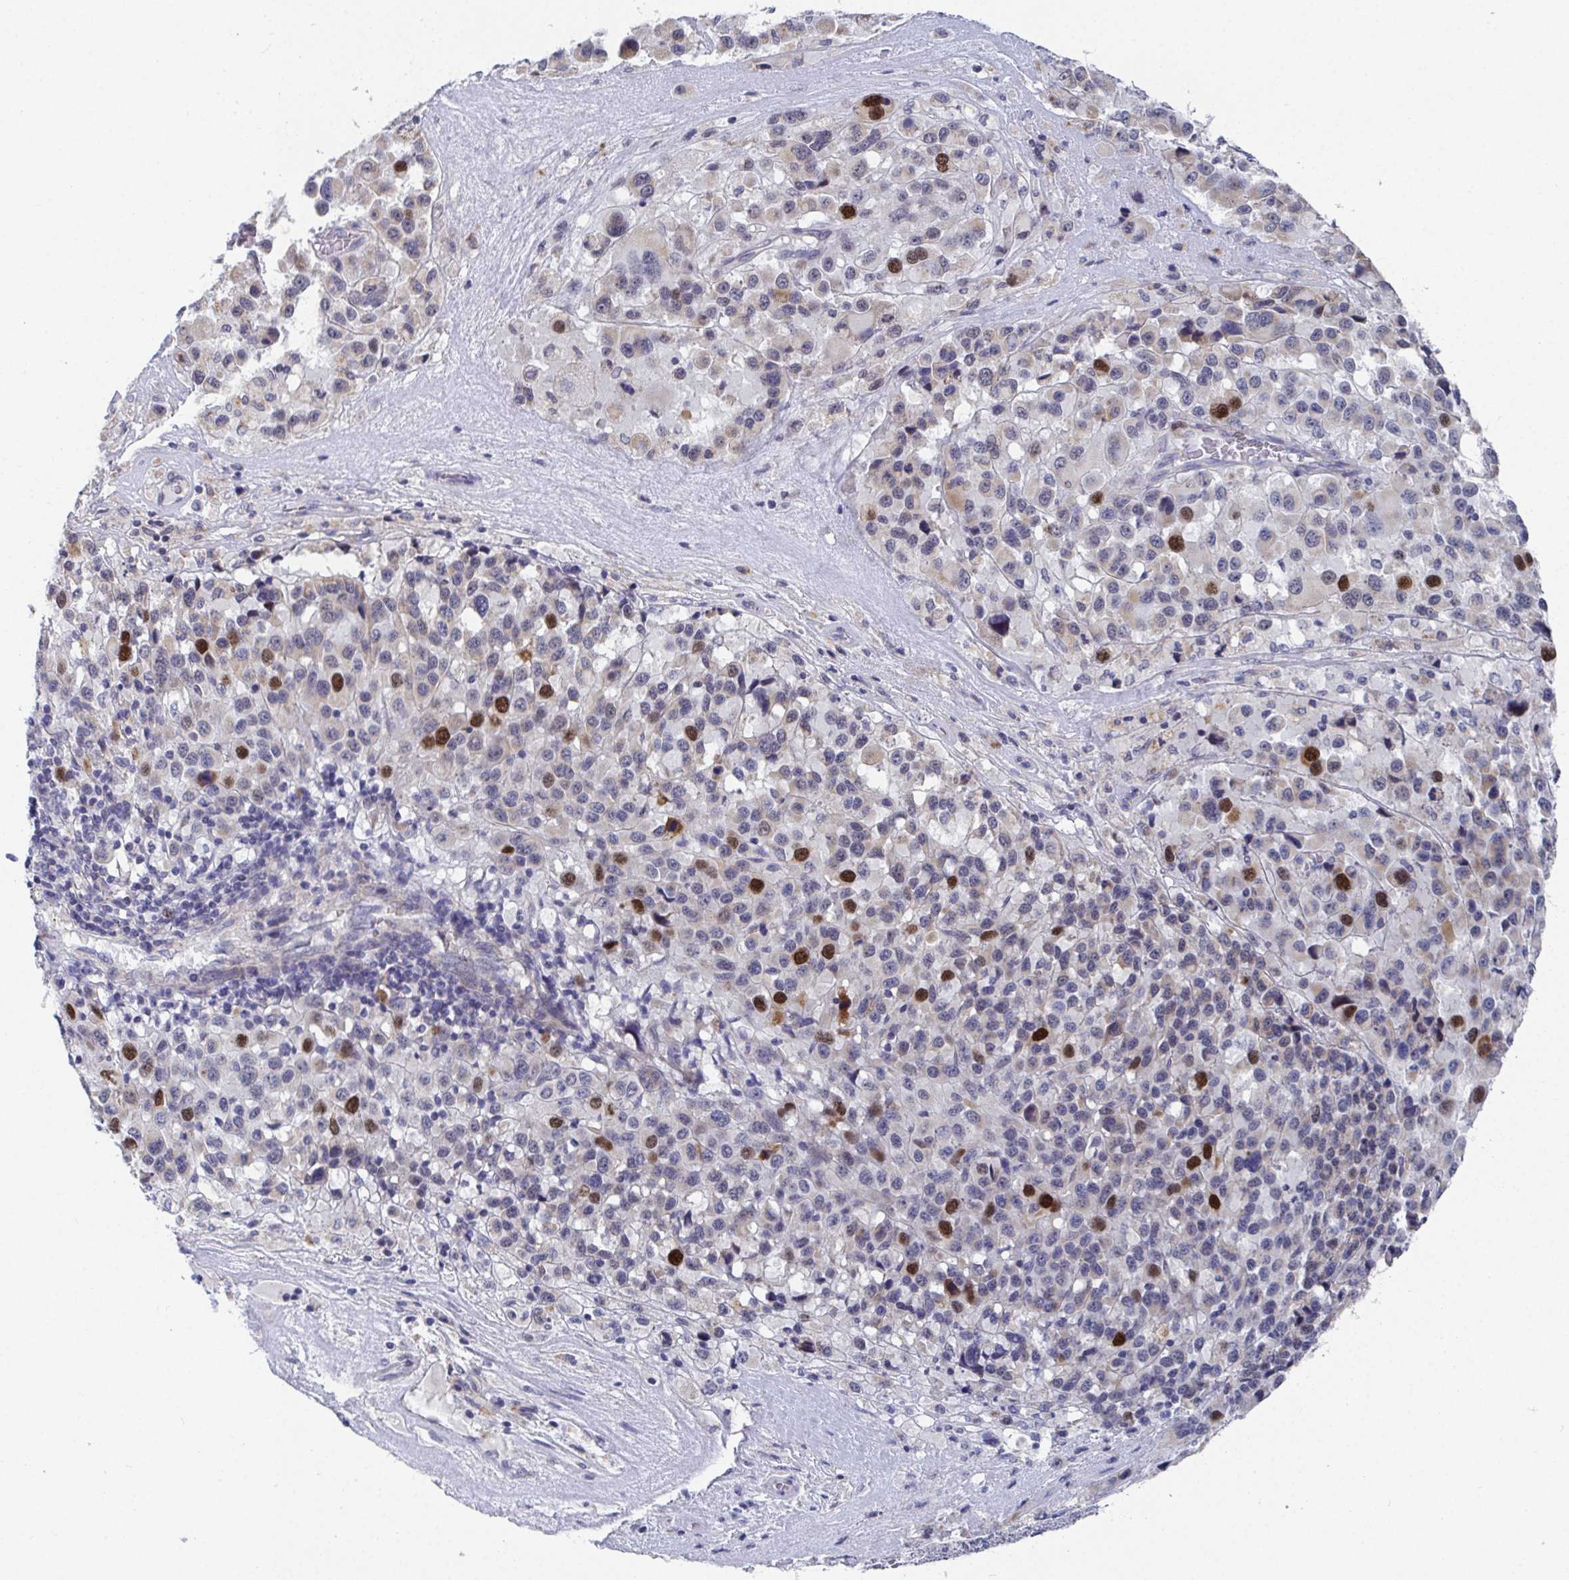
{"staining": {"intensity": "strong", "quantity": "<25%", "location": "nuclear"}, "tissue": "melanoma", "cell_type": "Tumor cells", "image_type": "cancer", "snomed": [{"axis": "morphology", "description": "Malignant melanoma, Metastatic site"}, {"axis": "topography", "description": "Lymph node"}], "caption": "Melanoma stained with IHC displays strong nuclear positivity in about <25% of tumor cells. The staining is performed using DAB (3,3'-diaminobenzidine) brown chromogen to label protein expression. The nuclei are counter-stained blue using hematoxylin.", "gene": "ATP5F1C", "patient": {"sex": "female", "age": 65}}